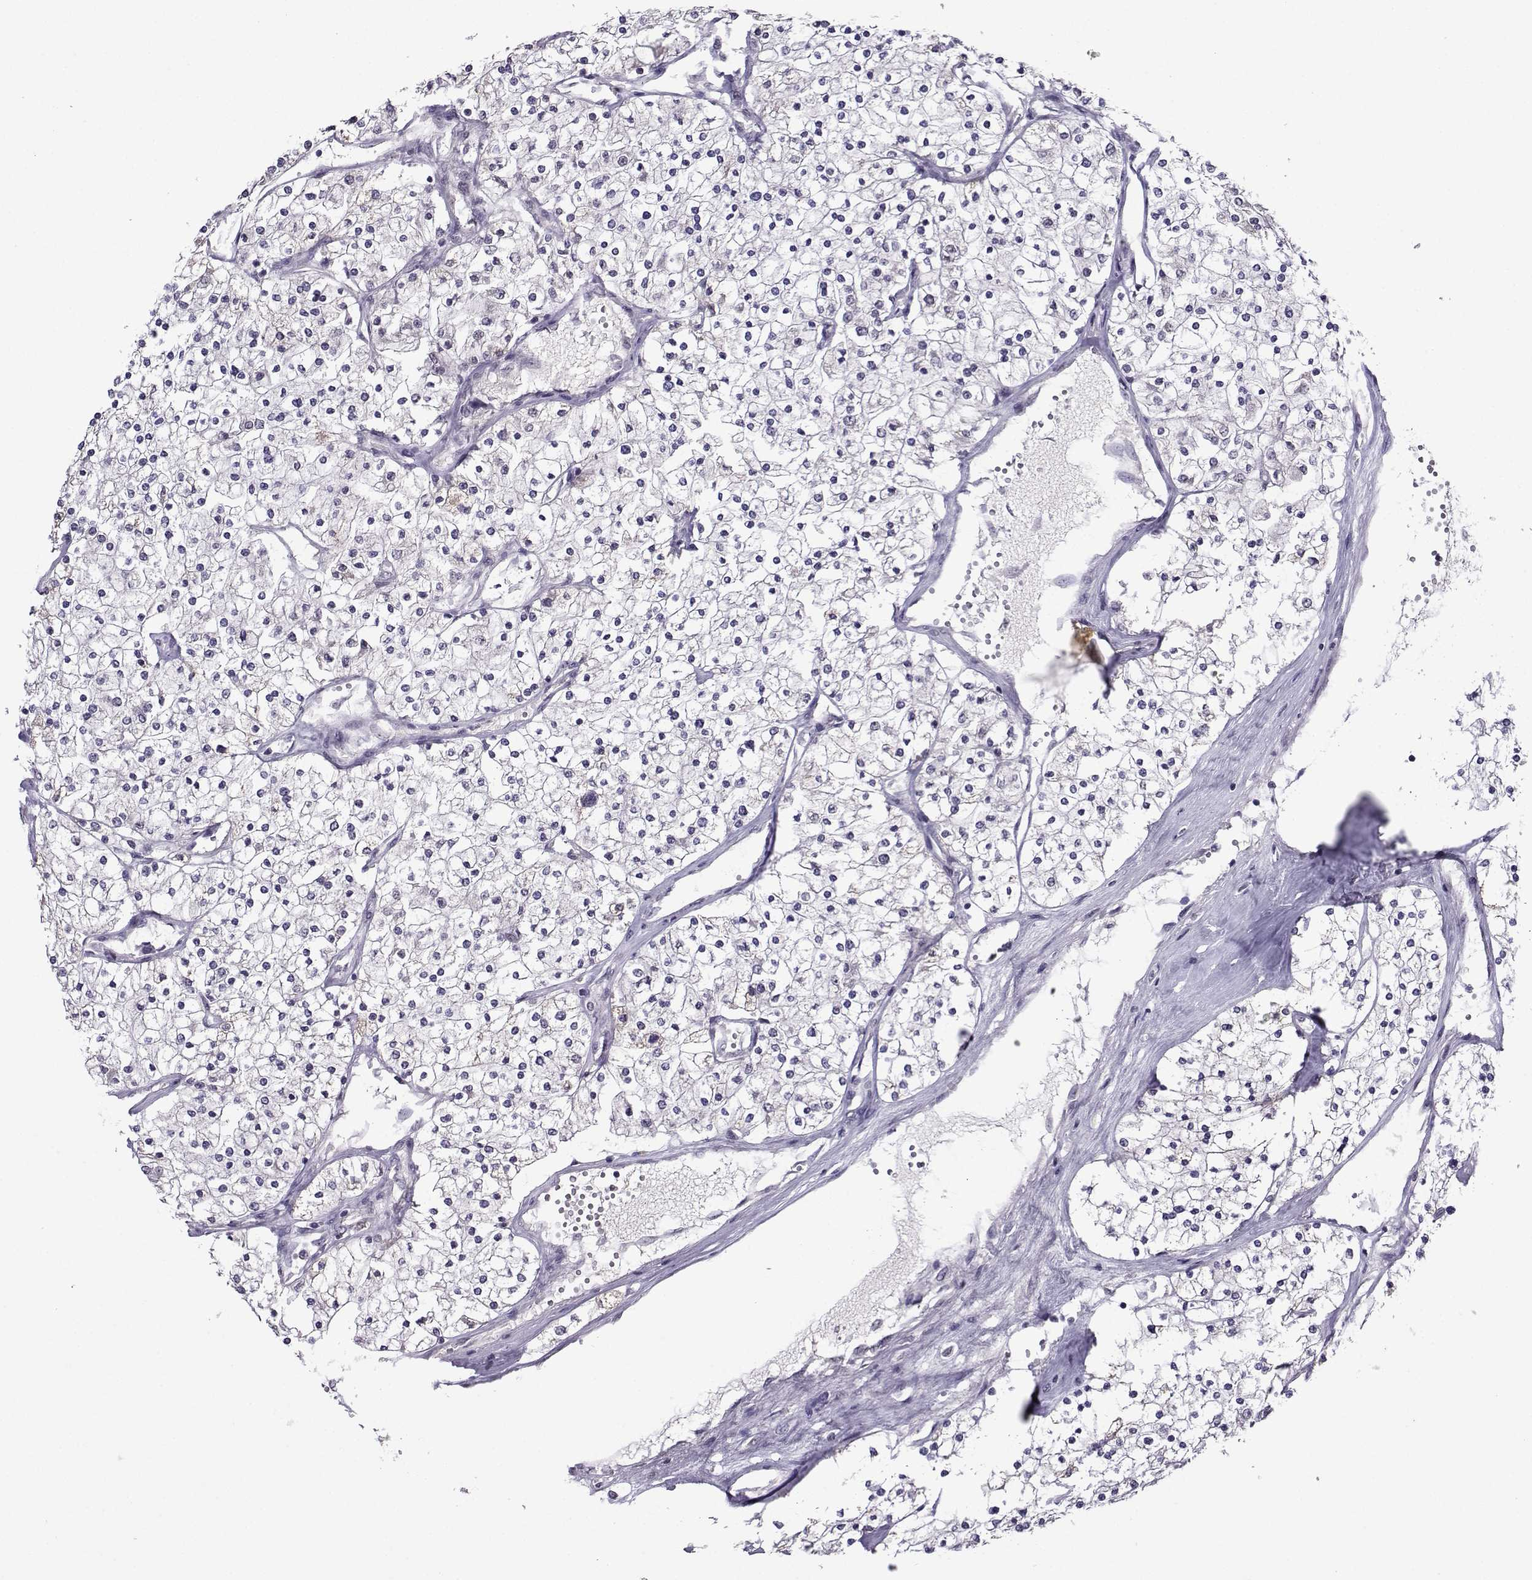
{"staining": {"intensity": "negative", "quantity": "none", "location": "none"}, "tissue": "renal cancer", "cell_type": "Tumor cells", "image_type": "cancer", "snomed": [{"axis": "morphology", "description": "Adenocarcinoma, NOS"}, {"axis": "topography", "description": "Kidney"}], "caption": "Histopathology image shows no protein staining in tumor cells of renal cancer tissue.", "gene": "DDX20", "patient": {"sex": "male", "age": 80}}